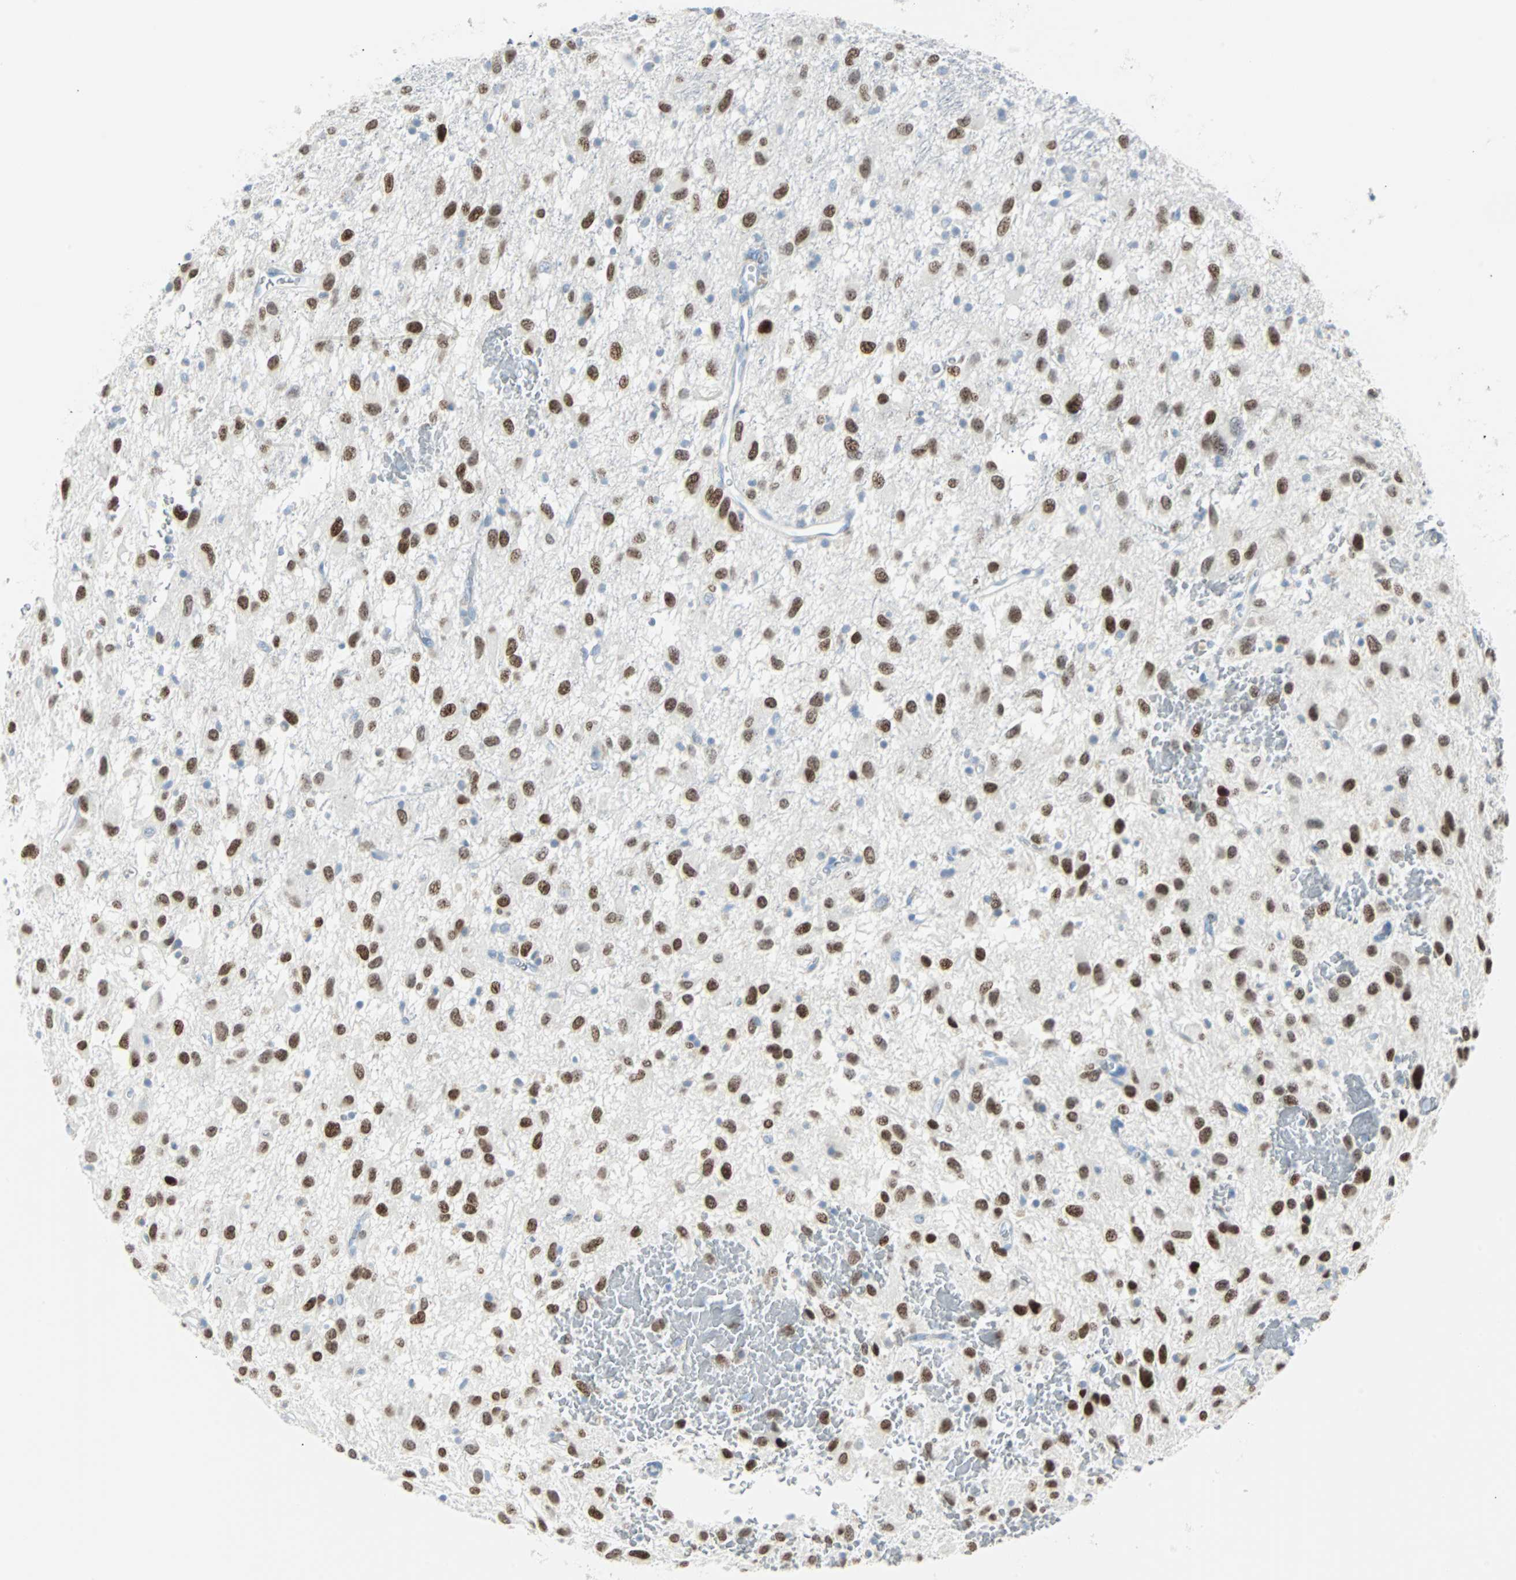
{"staining": {"intensity": "strong", "quantity": ">75%", "location": "nuclear"}, "tissue": "glioma", "cell_type": "Tumor cells", "image_type": "cancer", "snomed": [{"axis": "morphology", "description": "Glioma, malignant, Low grade"}, {"axis": "topography", "description": "Brain"}], "caption": "Glioma tissue reveals strong nuclear expression in about >75% of tumor cells, visualized by immunohistochemistry. (DAB (3,3'-diaminobenzidine) IHC, brown staining for protein, blue staining for nuclei).", "gene": "IL33", "patient": {"sex": "male", "age": 77}}